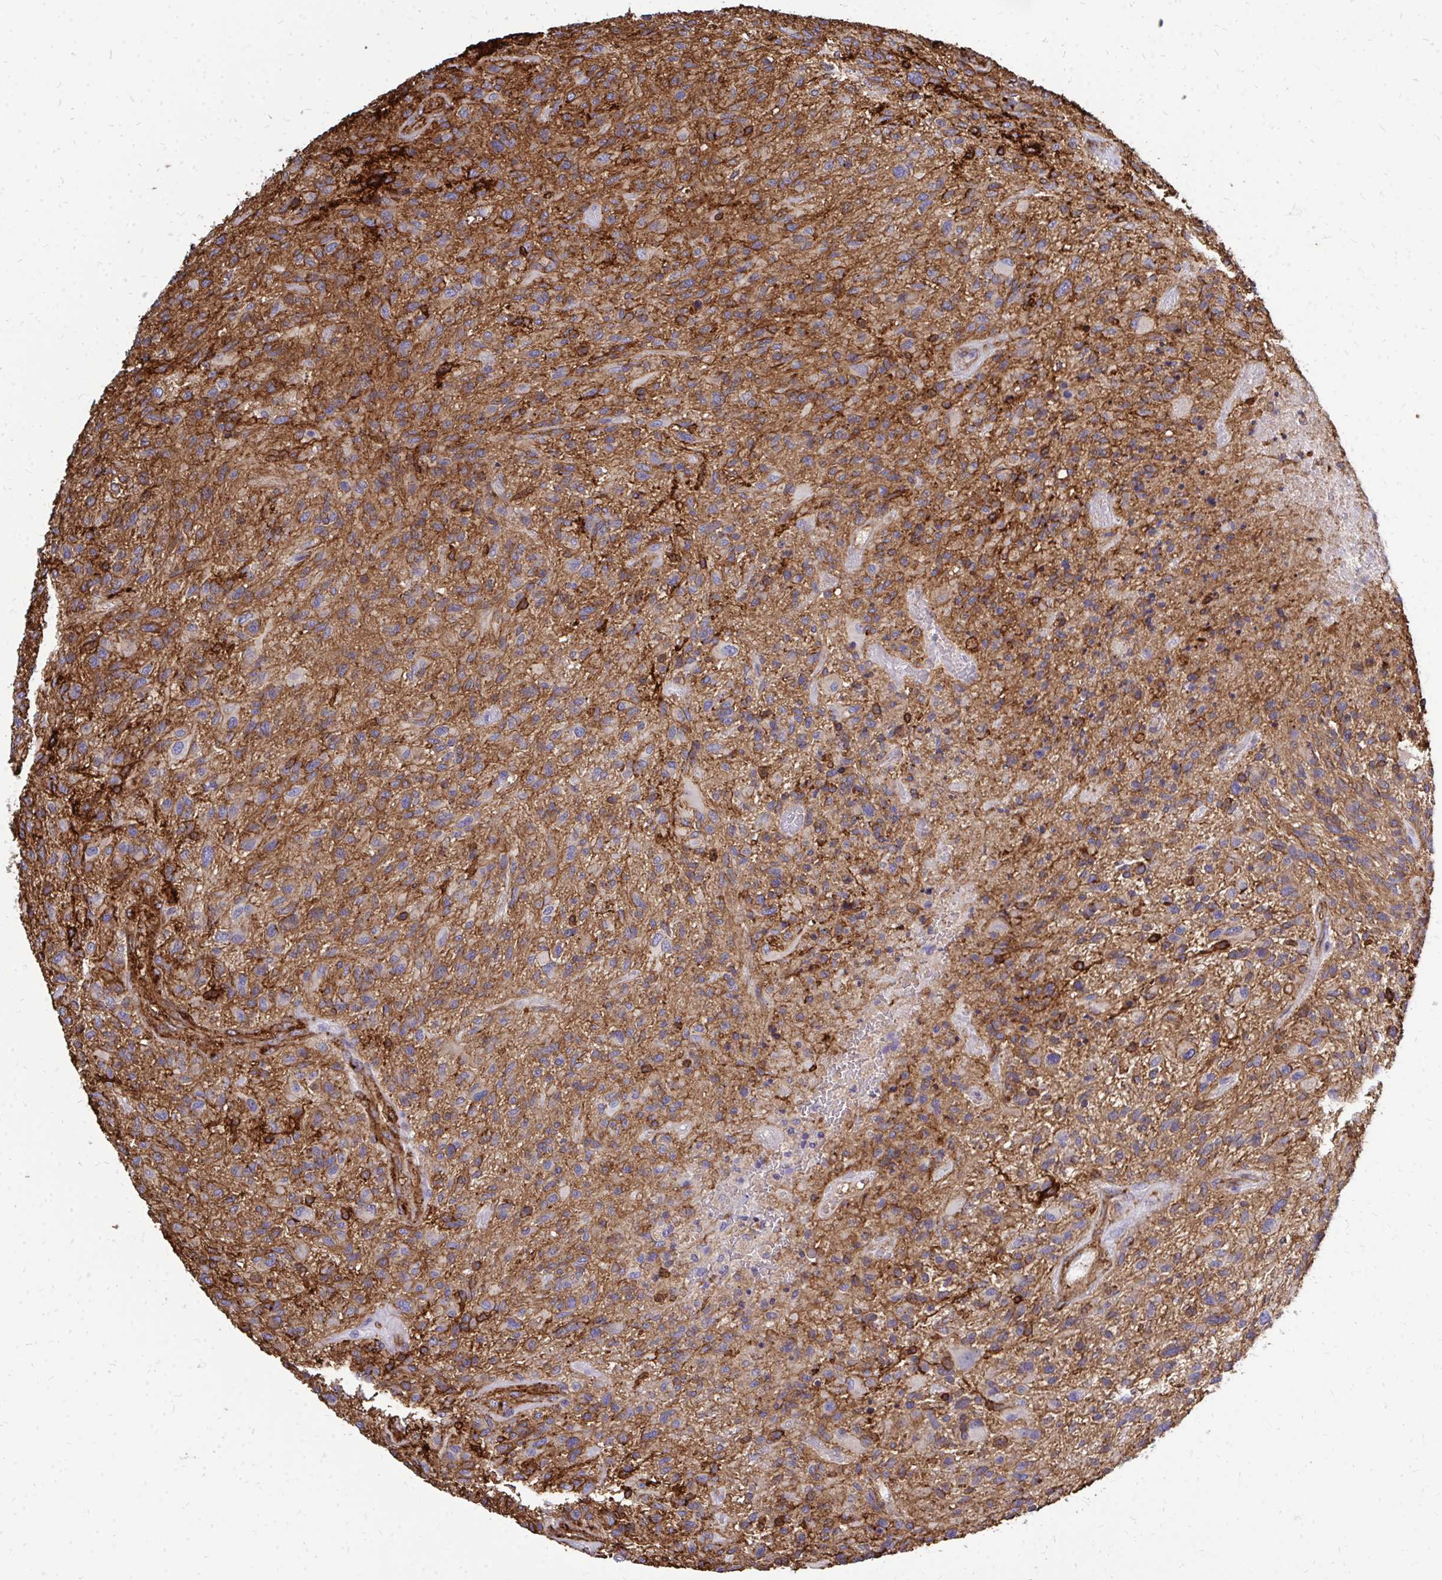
{"staining": {"intensity": "moderate", "quantity": ">75%", "location": "cytoplasmic/membranous"}, "tissue": "glioma", "cell_type": "Tumor cells", "image_type": "cancer", "snomed": [{"axis": "morphology", "description": "Glioma, malignant, High grade"}, {"axis": "topography", "description": "Brain"}], "caption": "IHC (DAB (3,3'-diaminobenzidine)) staining of glioma displays moderate cytoplasmic/membranous protein staining in approximately >75% of tumor cells. The staining was performed using DAB to visualize the protein expression in brown, while the nuclei were stained in blue with hematoxylin (Magnification: 20x).", "gene": "MARCKSL1", "patient": {"sex": "male", "age": 47}}